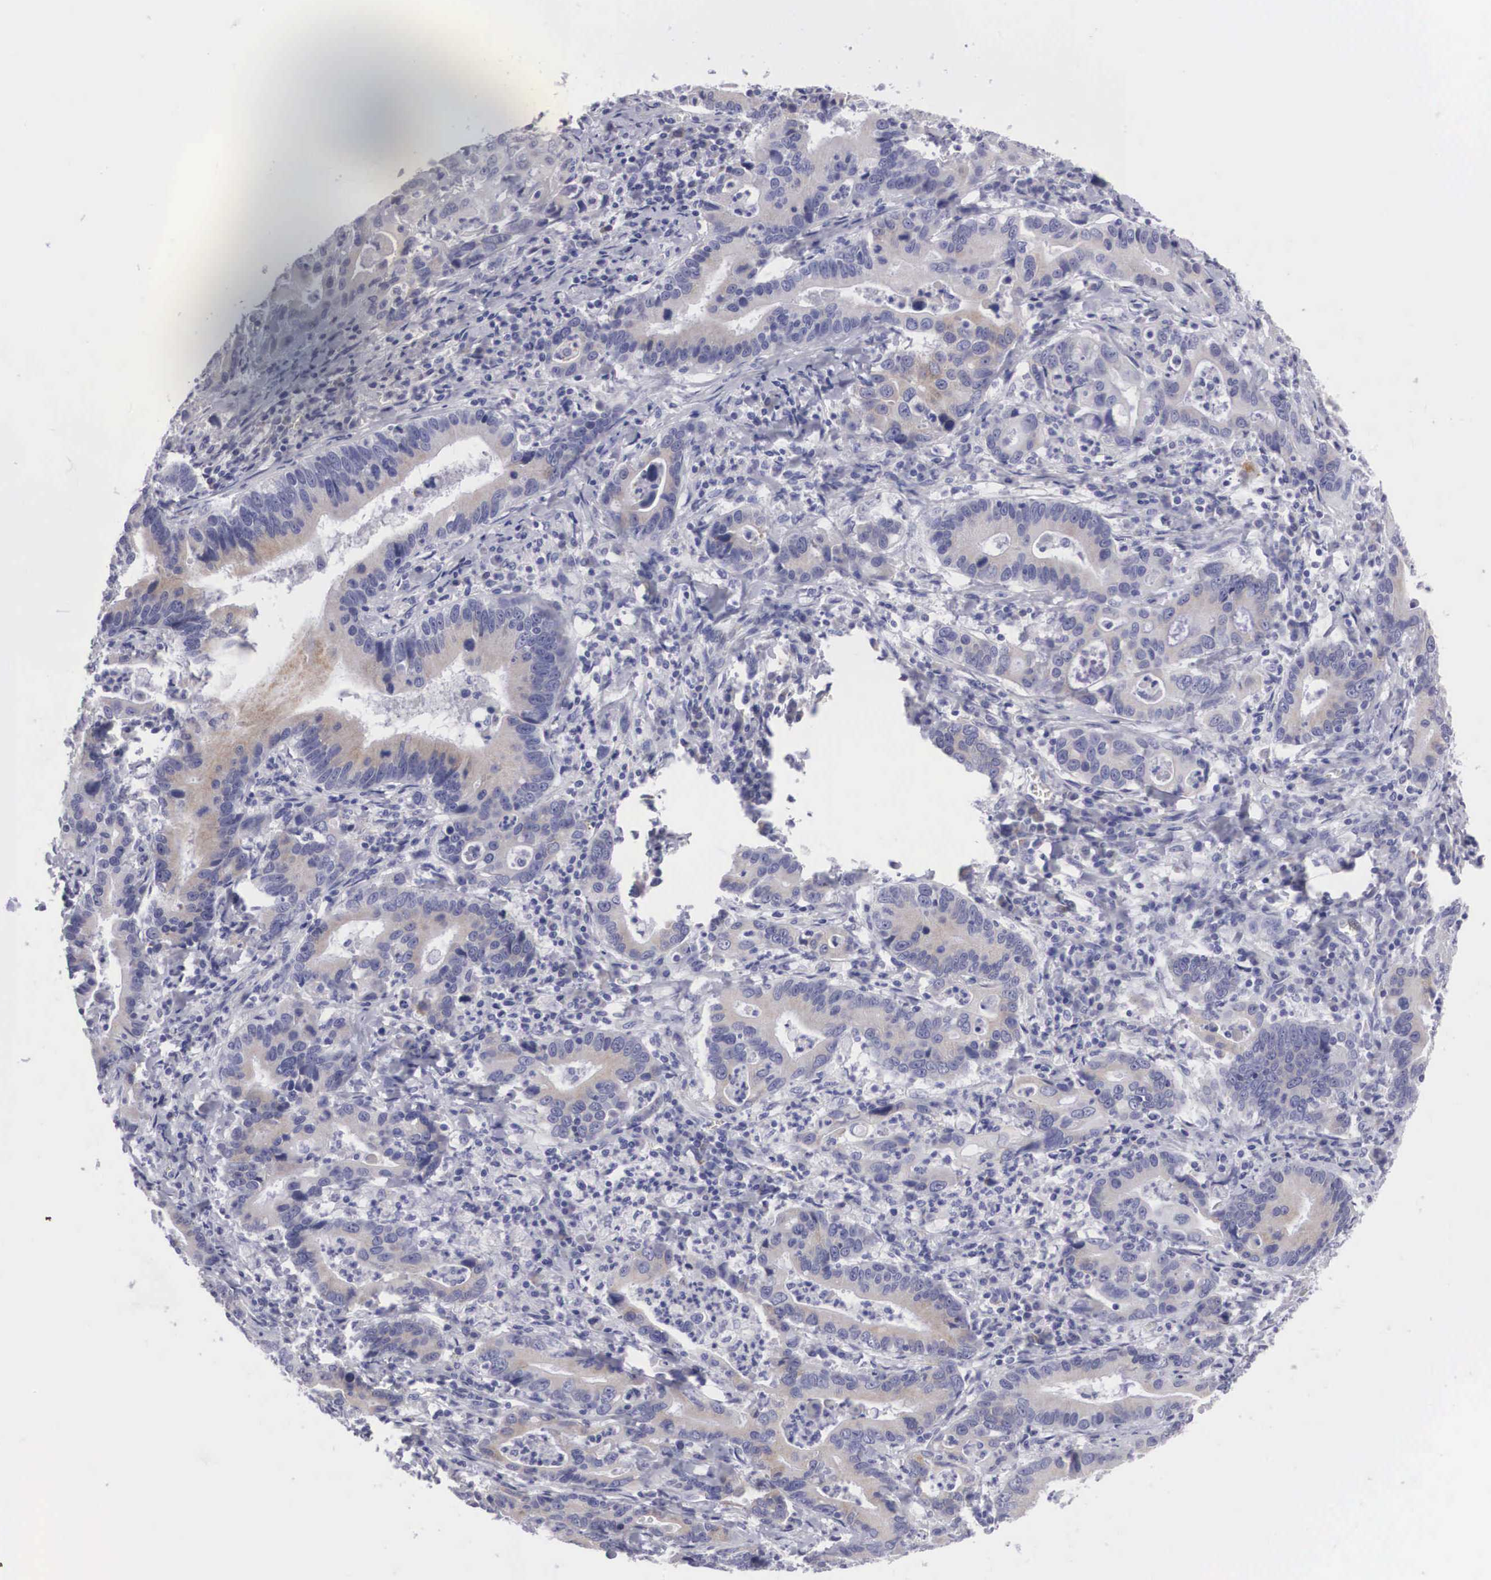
{"staining": {"intensity": "weak", "quantity": "25%-75%", "location": "cytoplasmic/membranous"}, "tissue": "stomach cancer", "cell_type": "Tumor cells", "image_type": "cancer", "snomed": [{"axis": "morphology", "description": "Adenocarcinoma, NOS"}, {"axis": "topography", "description": "Stomach, upper"}], "caption": "DAB immunohistochemical staining of stomach cancer (adenocarcinoma) demonstrates weak cytoplasmic/membranous protein expression in approximately 25%-75% of tumor cells. (brown staining indicates protein expression, while blue staining denotes nuclei).", "gene": "ARMCX3", "patient": {"sex": "male", "age": 63}}